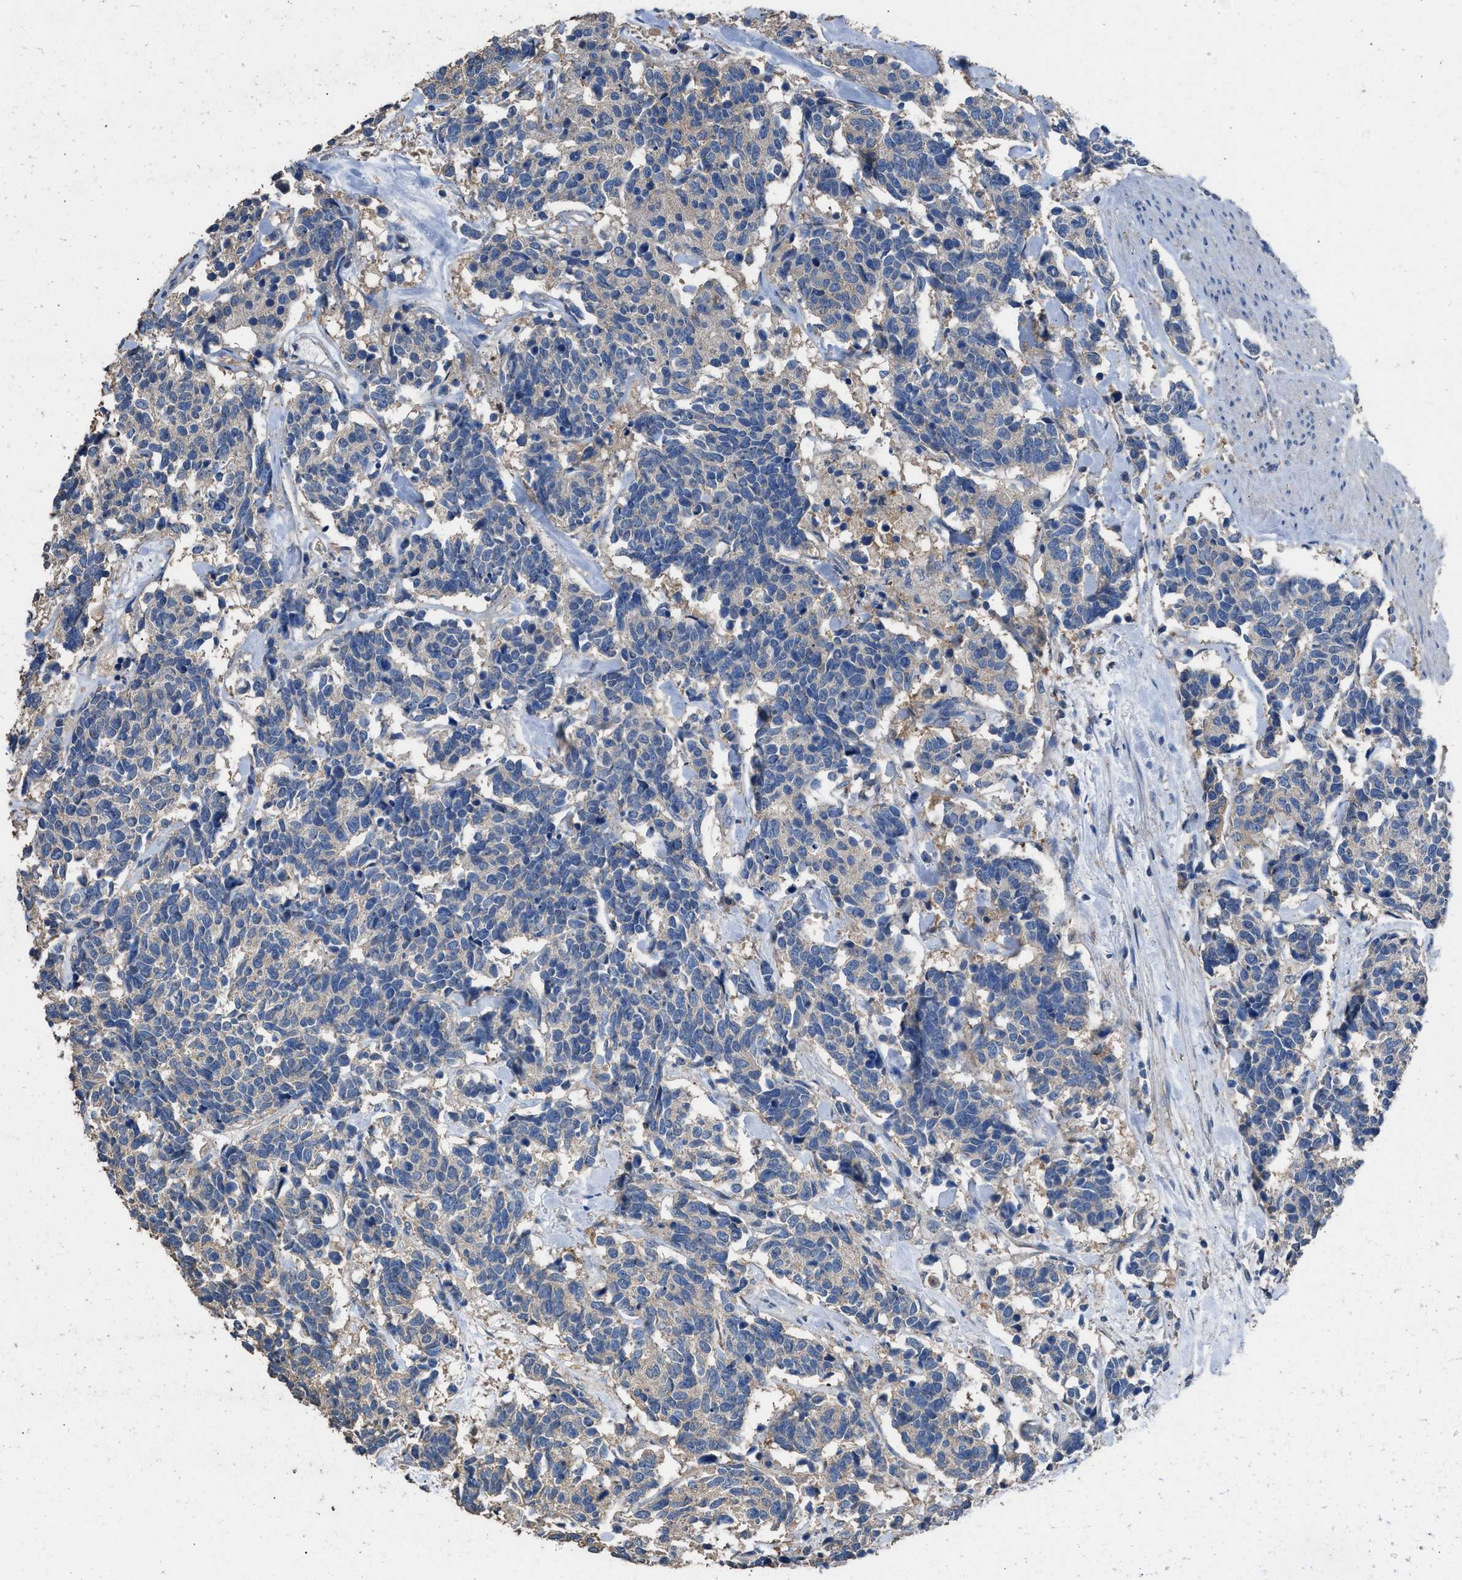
{"staining": {"intensity": "weak", "quantity": "<25%", "location": "cytoplasmic/membranous"}, "tissue": "carcinoid", "cell_type": "Tumor cells", "image_type": "cancer", "snomed": [{"axis": "morphology", "description": "Carcinoma, NOS"}, {"axis": "morphology", "description": "Carcinoid, malignant, NOS"}, {"axis": "topography", "description": "Urinary bladder"}], "caption": "This image is of carcinoid stained with immunohistochemistry to label a protein in brown with the nuclei are counter-stained blue. There is no expression in tumor cells.", "gene": "ITSN1", "patient": {"sex": "male", "age": 57}}